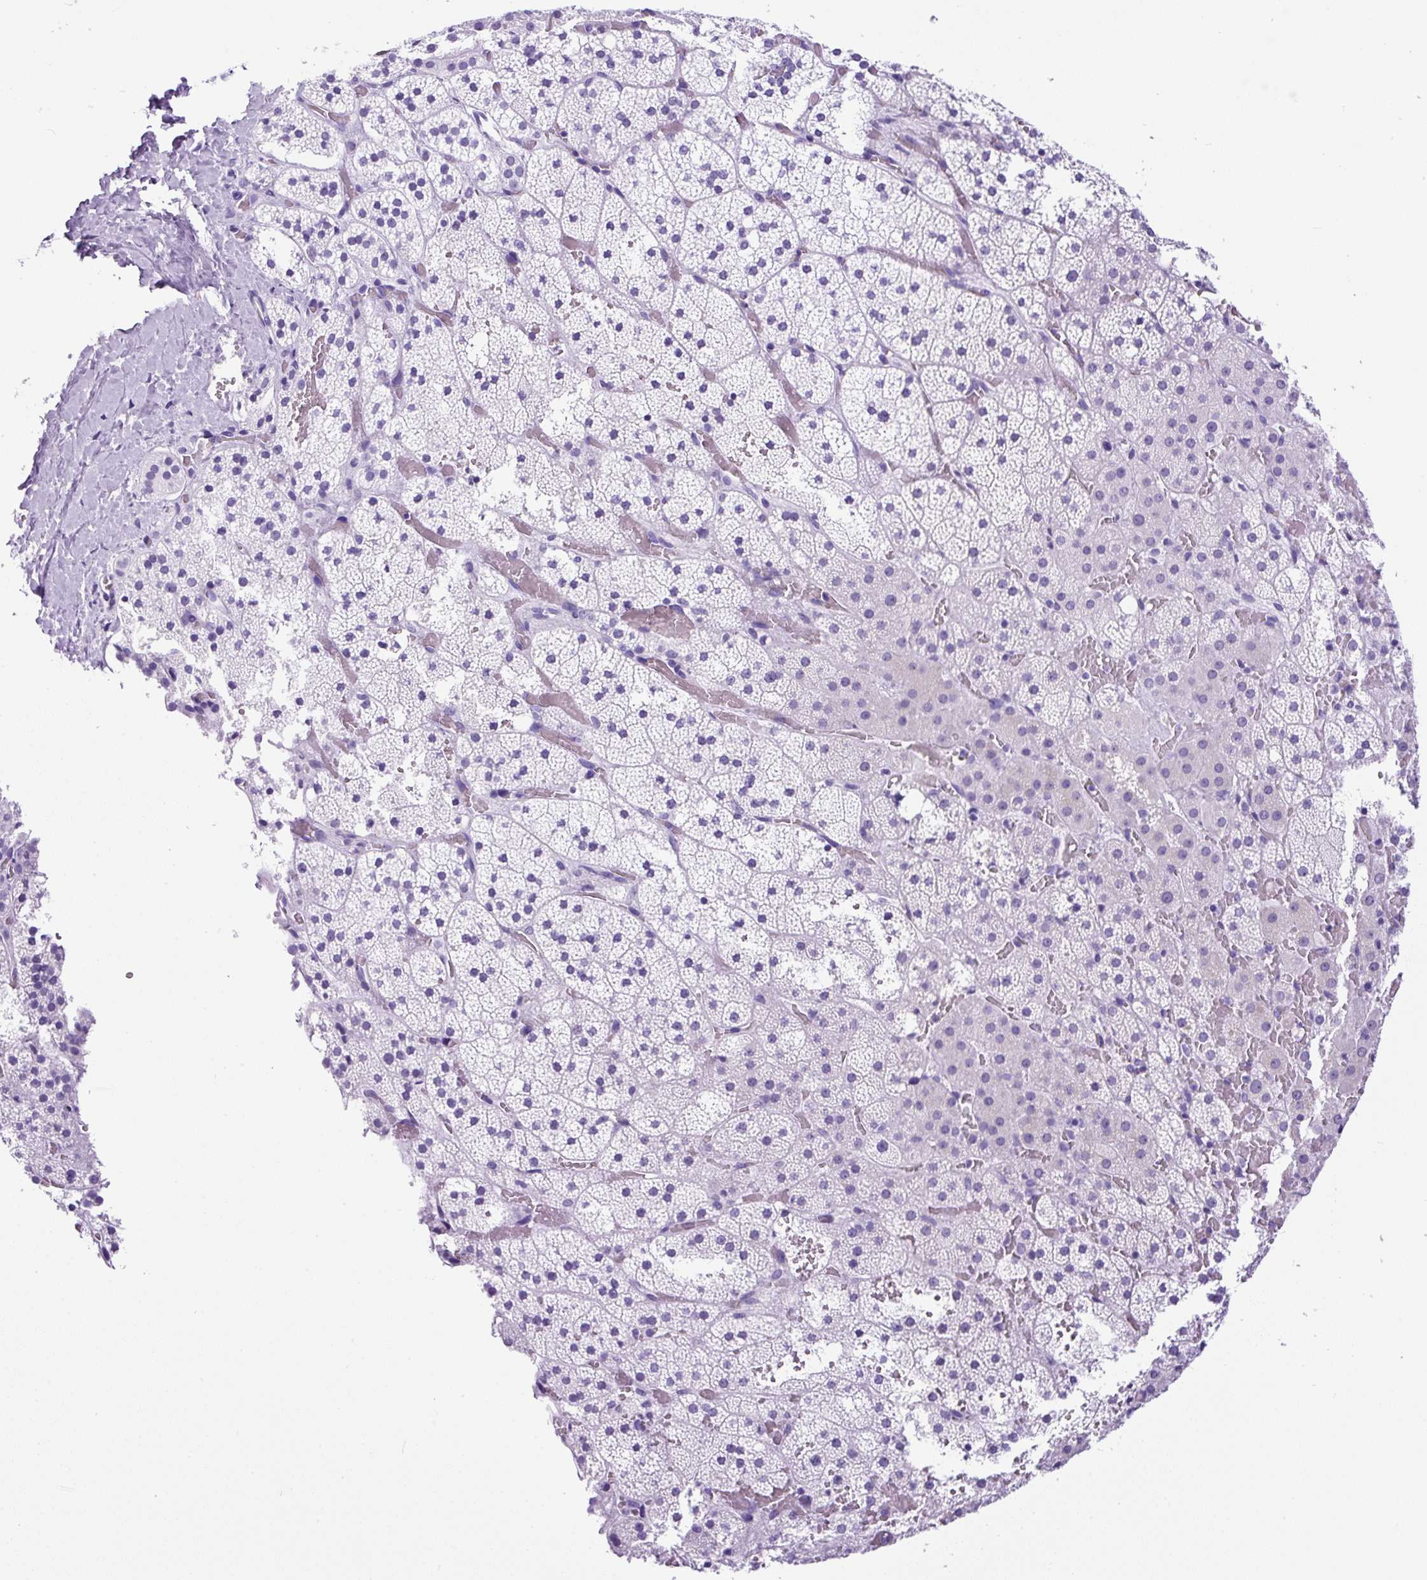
{"staining": {"intensity": "negative", "quantity": "none", "location": "none"}, "tissue": "adrenal gland", "cell_type": "Glandular cells", "image_type": "normal", "snomed": [{"axis": "morphology", "description": "Normal tissue, NOS"}, {"axis": "topography", "description": "Adrenal gland"}], "caption": "Histopathology image shows no significant protein staining in glandular cells of unremarkable adrenal gland. The staining was performed using DAB (3,3'-diaminobenzidine) to visualize the protein expression in brown, while the nuclei were stained in blue with hematoxylin (Magnification: 20x).", "gene": "CEL", "patient": {"sex": "male", "age": 53}}